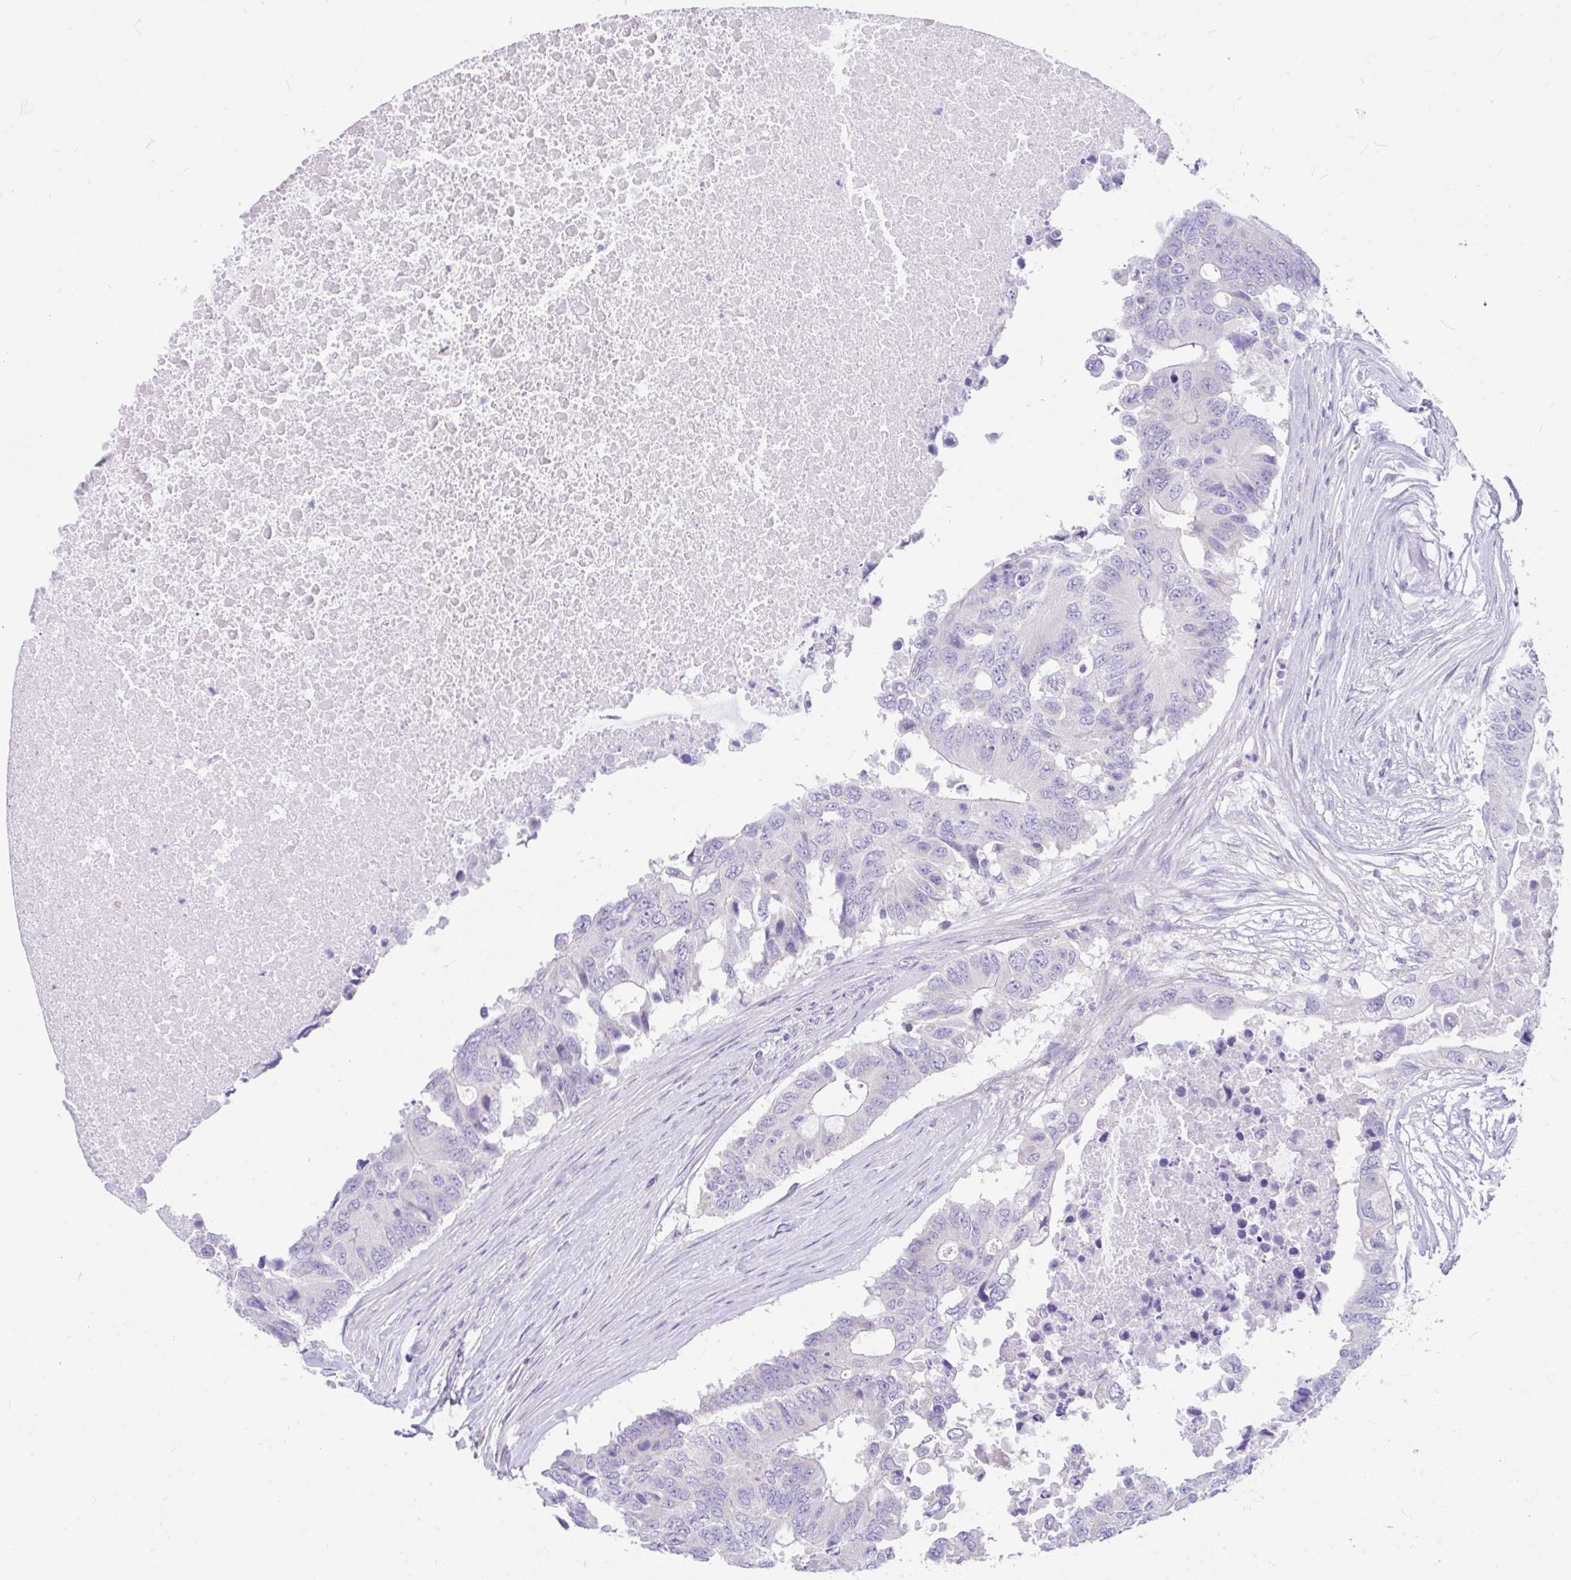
{"staining": {"intensity": "negative", "quantity": "none", "location": "none"}, "tissue": "colorectal cancer", "cell_type": "Tumor cells", "image_type": "cancer", "snomed": [{"axis": "morphology", "description": "Adenocarcinoma, NOS"}, {"axis": "topography", "description": "Colon"}], "caption": "Protein analysis of adenocarcinoma (colorectal) exhibits no significant positivity in tumor cells. Nuclei are stained in blue.", "gene": "CCSAP", "patient": {"sex": "male", "age": 71}}